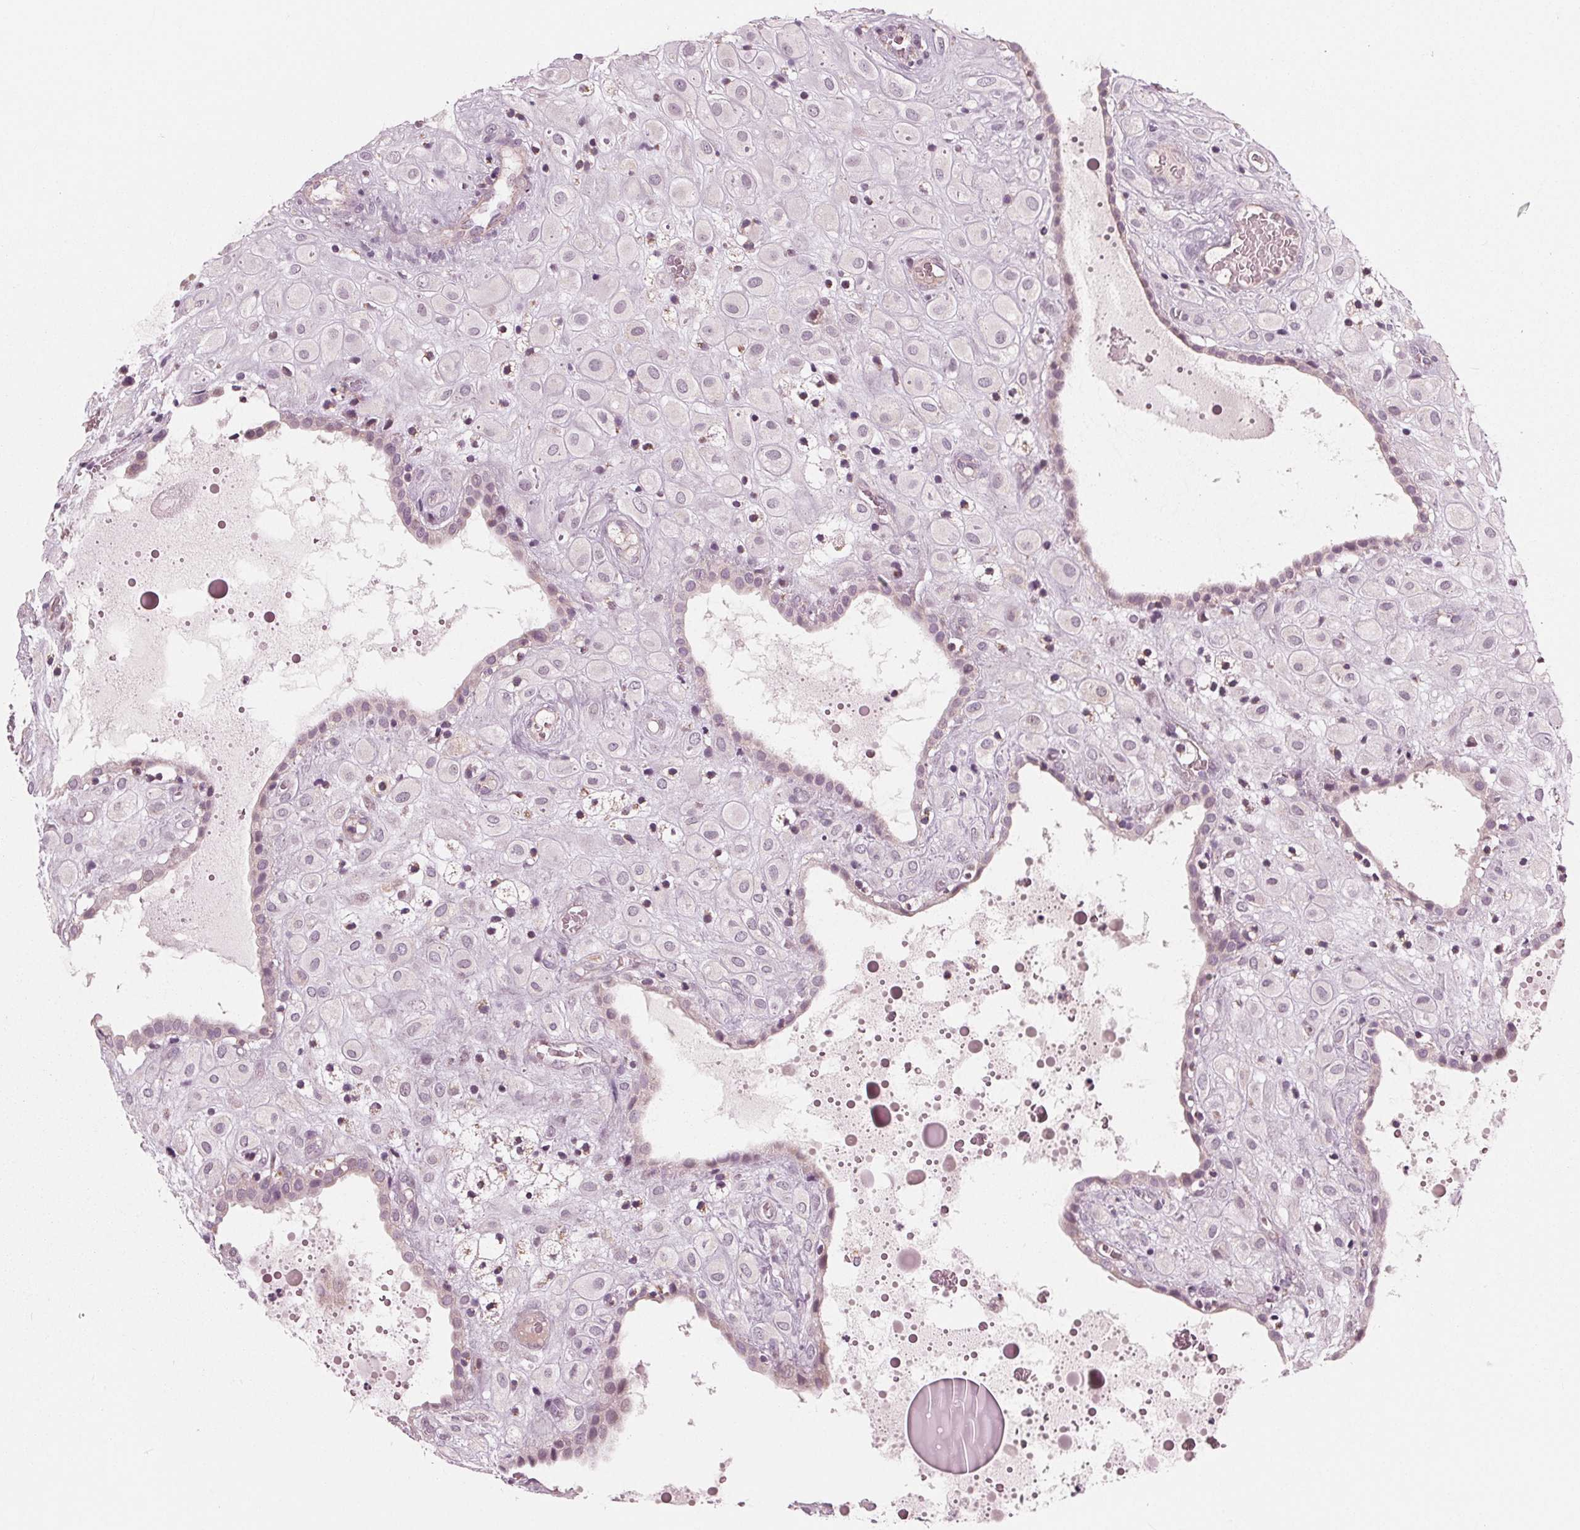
{"staining": {"intensity": "negative", "quantity": "none", "location": "none"}, "tissue": "placenta", "cell_type": "Decidual cells", "image_type": "normal", "snomed": [{"axis": "morphology", "description": "Normal tissue, NOS"}, {"axis": "topography", "description": "Placenta"}], "caption": "There is no significant staining in decidual cells of placenta. The staining was performed using DAB (3,3'-diaminobenzidine) to visualize the protein expression in brown, while the nuclei were stained in blue with hematoxylin (Magnification: 20x).", "gene": "DCAF4L2", "patient": {"sex": "female", "age": 24}}